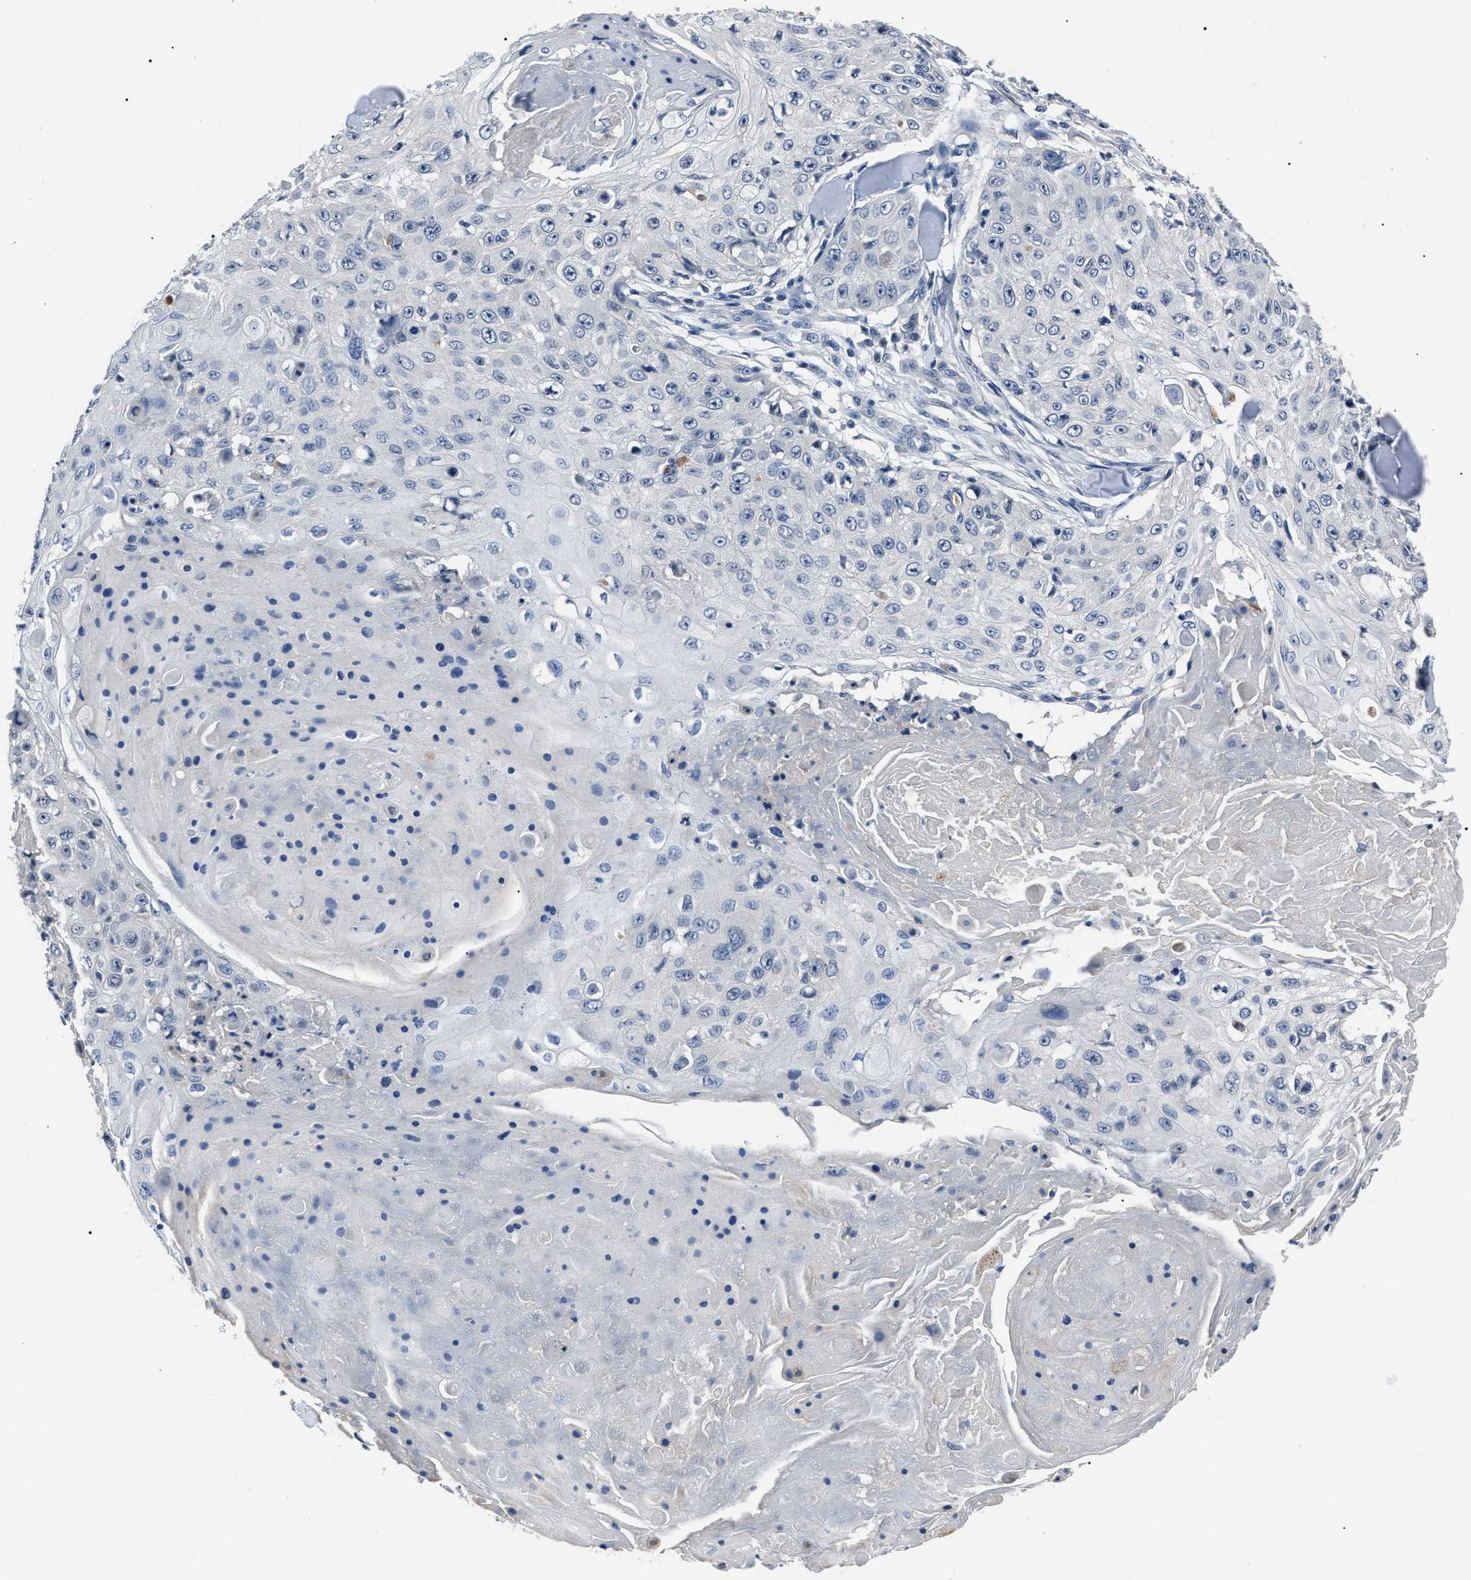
{"staining": {"intensity": "negative", "quantity": "none", "location": "none"}, "tissue": "skin cancer", "cell_type": "Tumor cells", "image_type": "cancer", "snomed": [{"axis": "morphology", "description": "Squamous cell carcinoma, NOS"}, {"axis": "topography", "description": "Skin"}], "caption": "Skin squamous cell carcinoma stained for a protein using IHC exhibits no positivity tumor cells.", "gene": "LRWD1", "patient": {"sex": "male", "age": 86}}